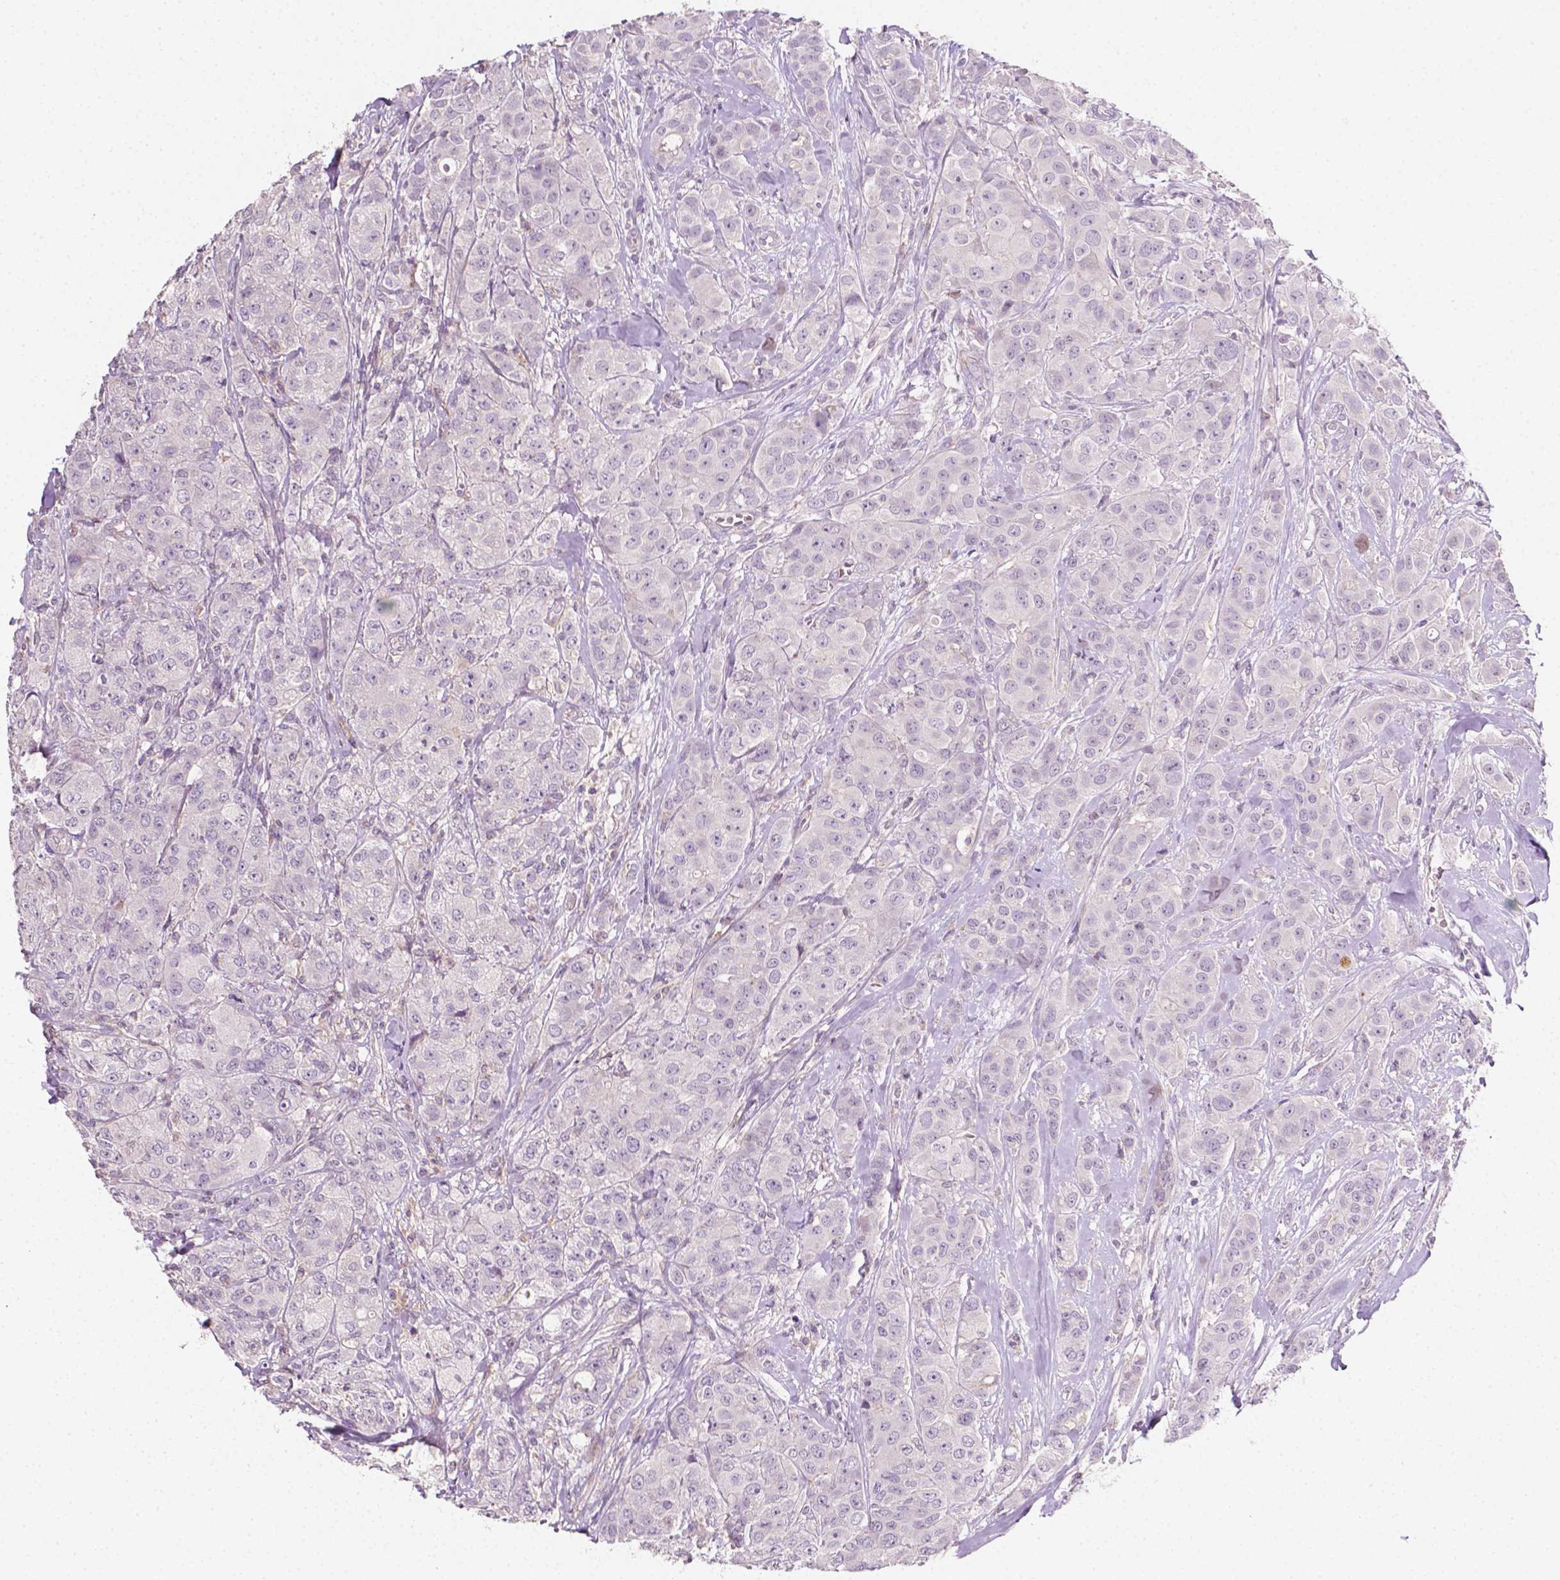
{"staining": {"intensity": "negative", "quantity": "none", "location": "none"}, "tissue": "breast cancer", "cell_type": "Tumor cells", "image_type": "cancer", "snomed": [{"axis": "morphology", "description": "Duct carcinoma"}, {"axis": "topography", "description": "Breast"}], "caption": "Immunohistochemistry of human breast cancer displays no expression in tumor cells.", "gene": "EGFR", "patient": {"sex": "female", "age": 43}}